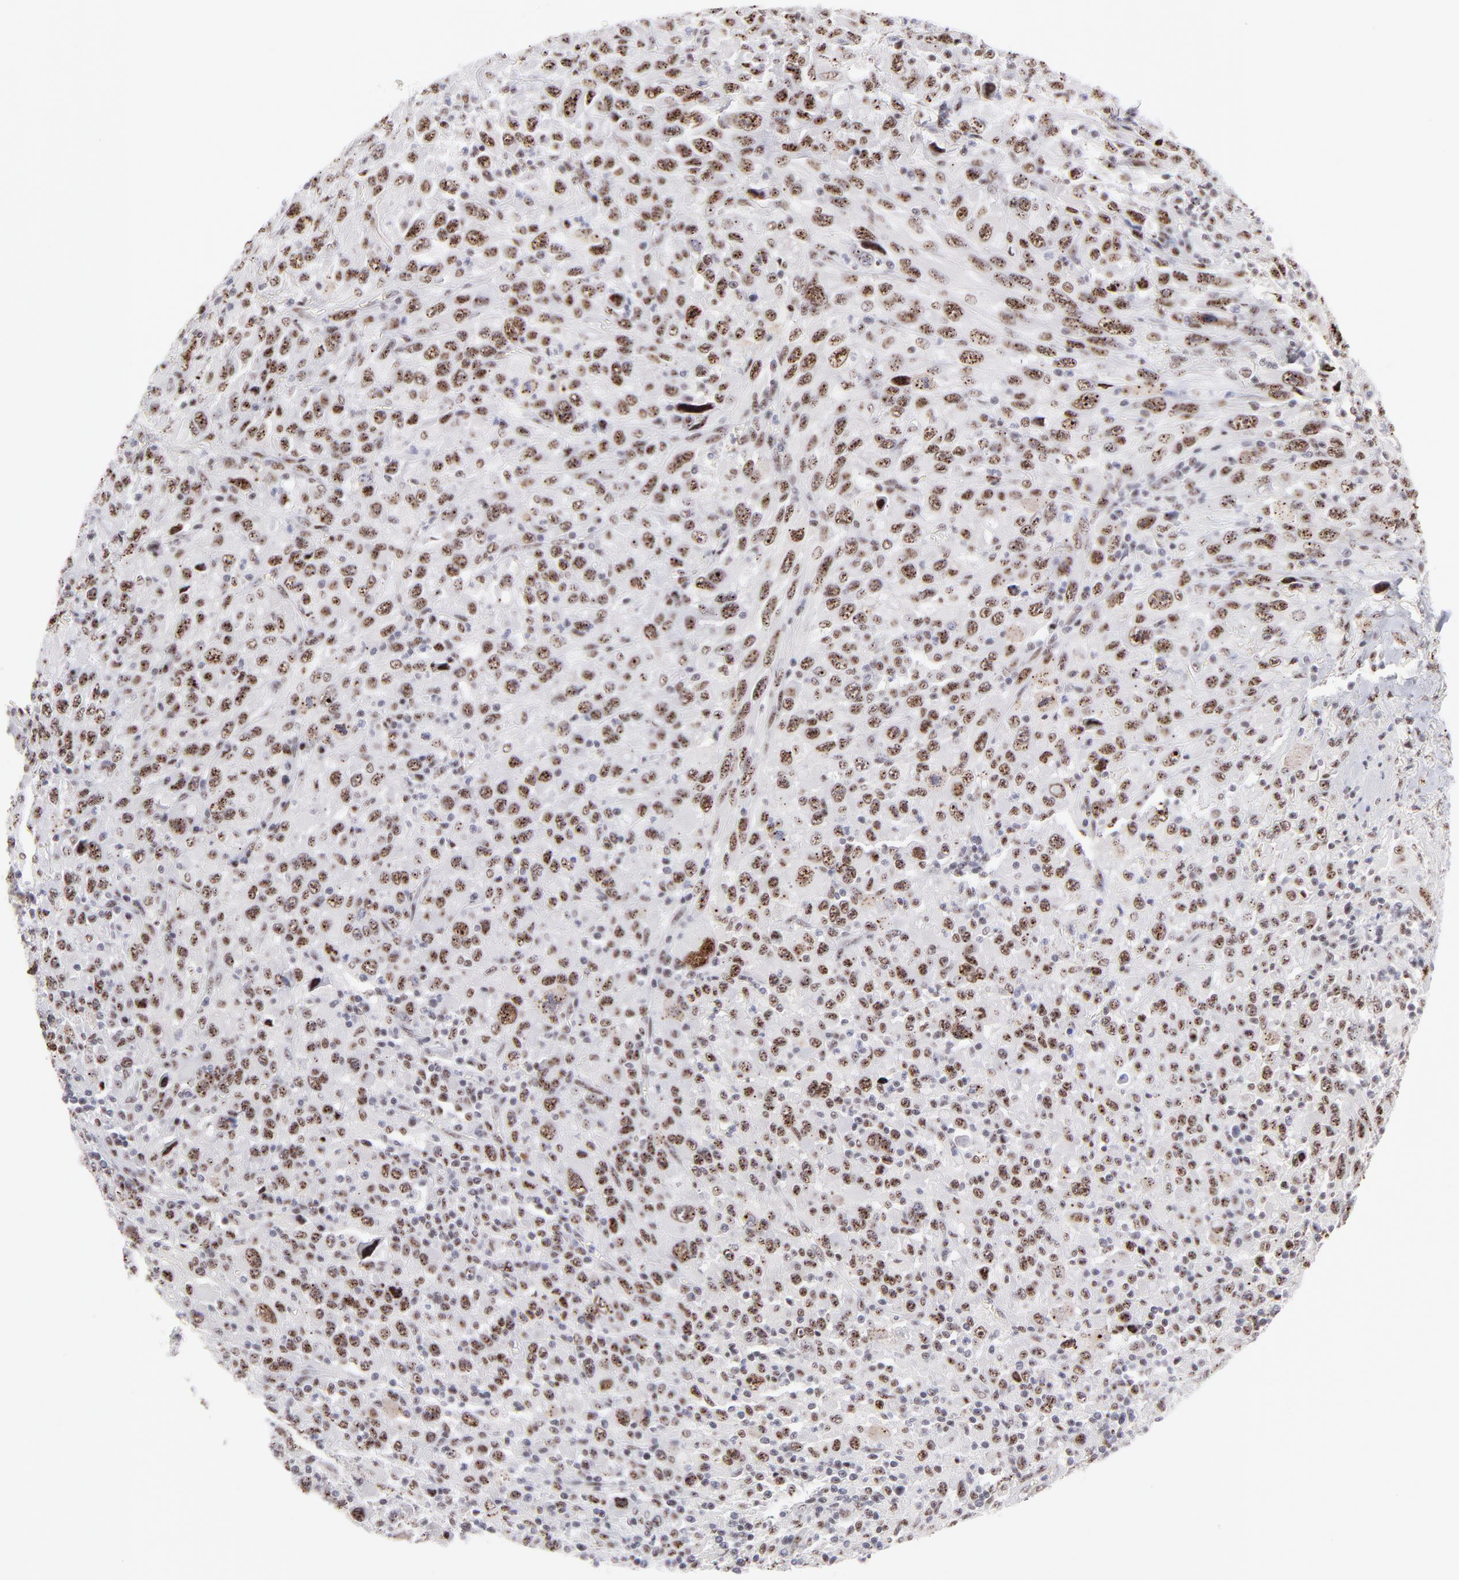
{"staining": {"intensity": "moderate", "quantity": ">75%", "location": "nuclear"}, "tissue": "melanoma", "cell_type": "Tumor cells", "image_type": "cancer", "snomed": [{"axis": "morphology", "description": "Malignant melanoma, Metastatic site"}, {"axis": "topography", "description": "Skin"}], "caption": "Protein expression analysis of human melanoma reveals moderate nuclear positivity in approximately >75% of tumor cells. Using DAB (3,3'-diaminobenzidine) (brown) and hematoxylin (blue) stains, captured at high magnification using brightfield microscopy.", "gene": "CDC25C", "patient": {"sex": "female", "age": 56}}